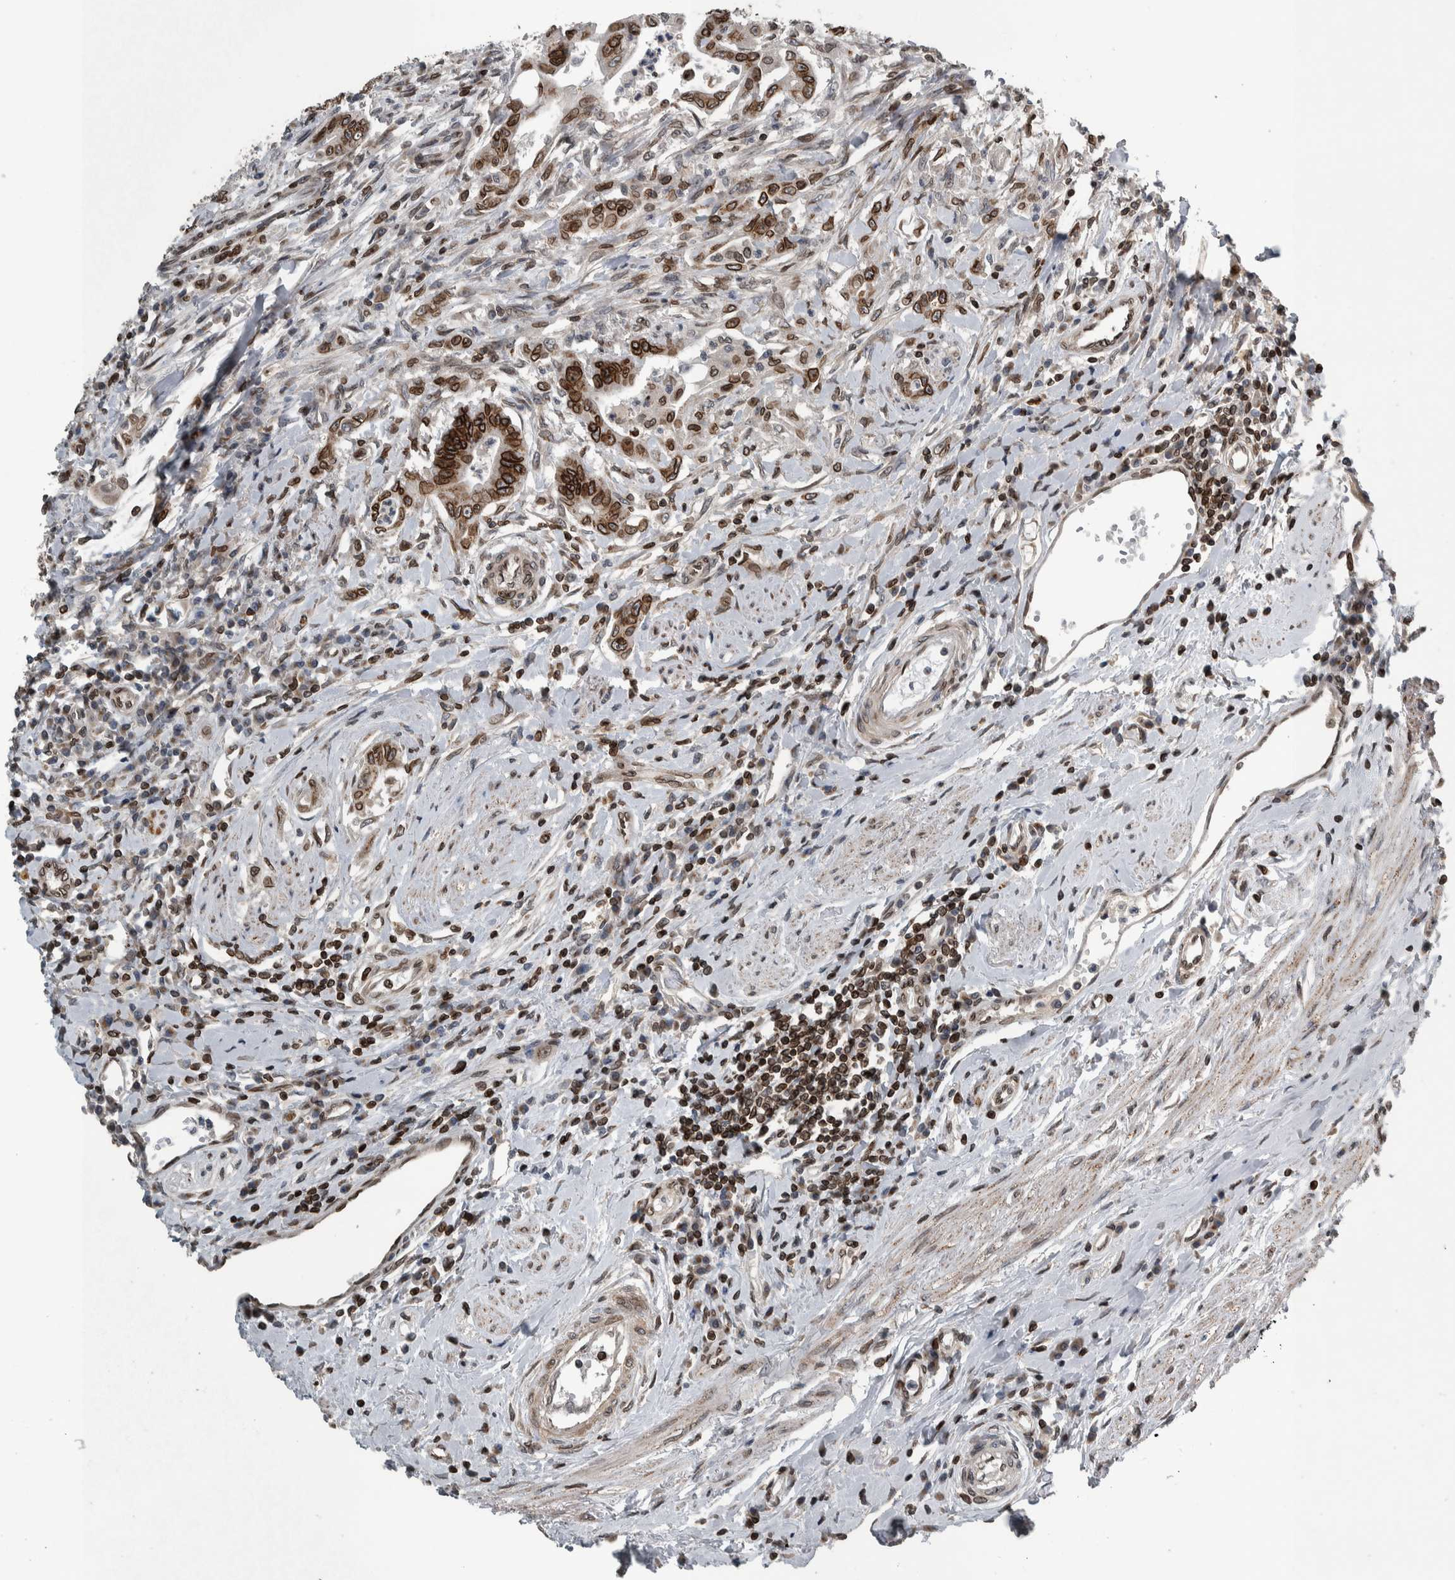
{"staining": {"intensity": "strong", "quantity": ">75%", "location": "cytoplasmic/membranous,nuclear"}, "tissue": "colorectal cancer", "cell_type": "Tumor cells", "image_type": "cancer", "snomed": [{"axis": "morphology", "description": "Adenoma, NOS"}, {"axis": "morphology", "description": "Adenocarcinoma, NOS"}, {"axis": "topography", "description": "Colon"}], "caption": "Approximately >75% of tumor cells in colorectal cancer reveal strong cytoplasmic/membranous and nuclear protein positivity as visualized by brown immunohistochemical staining.", "gene": "FAM135B", "patient": {"sex": "male", "age": 79}}